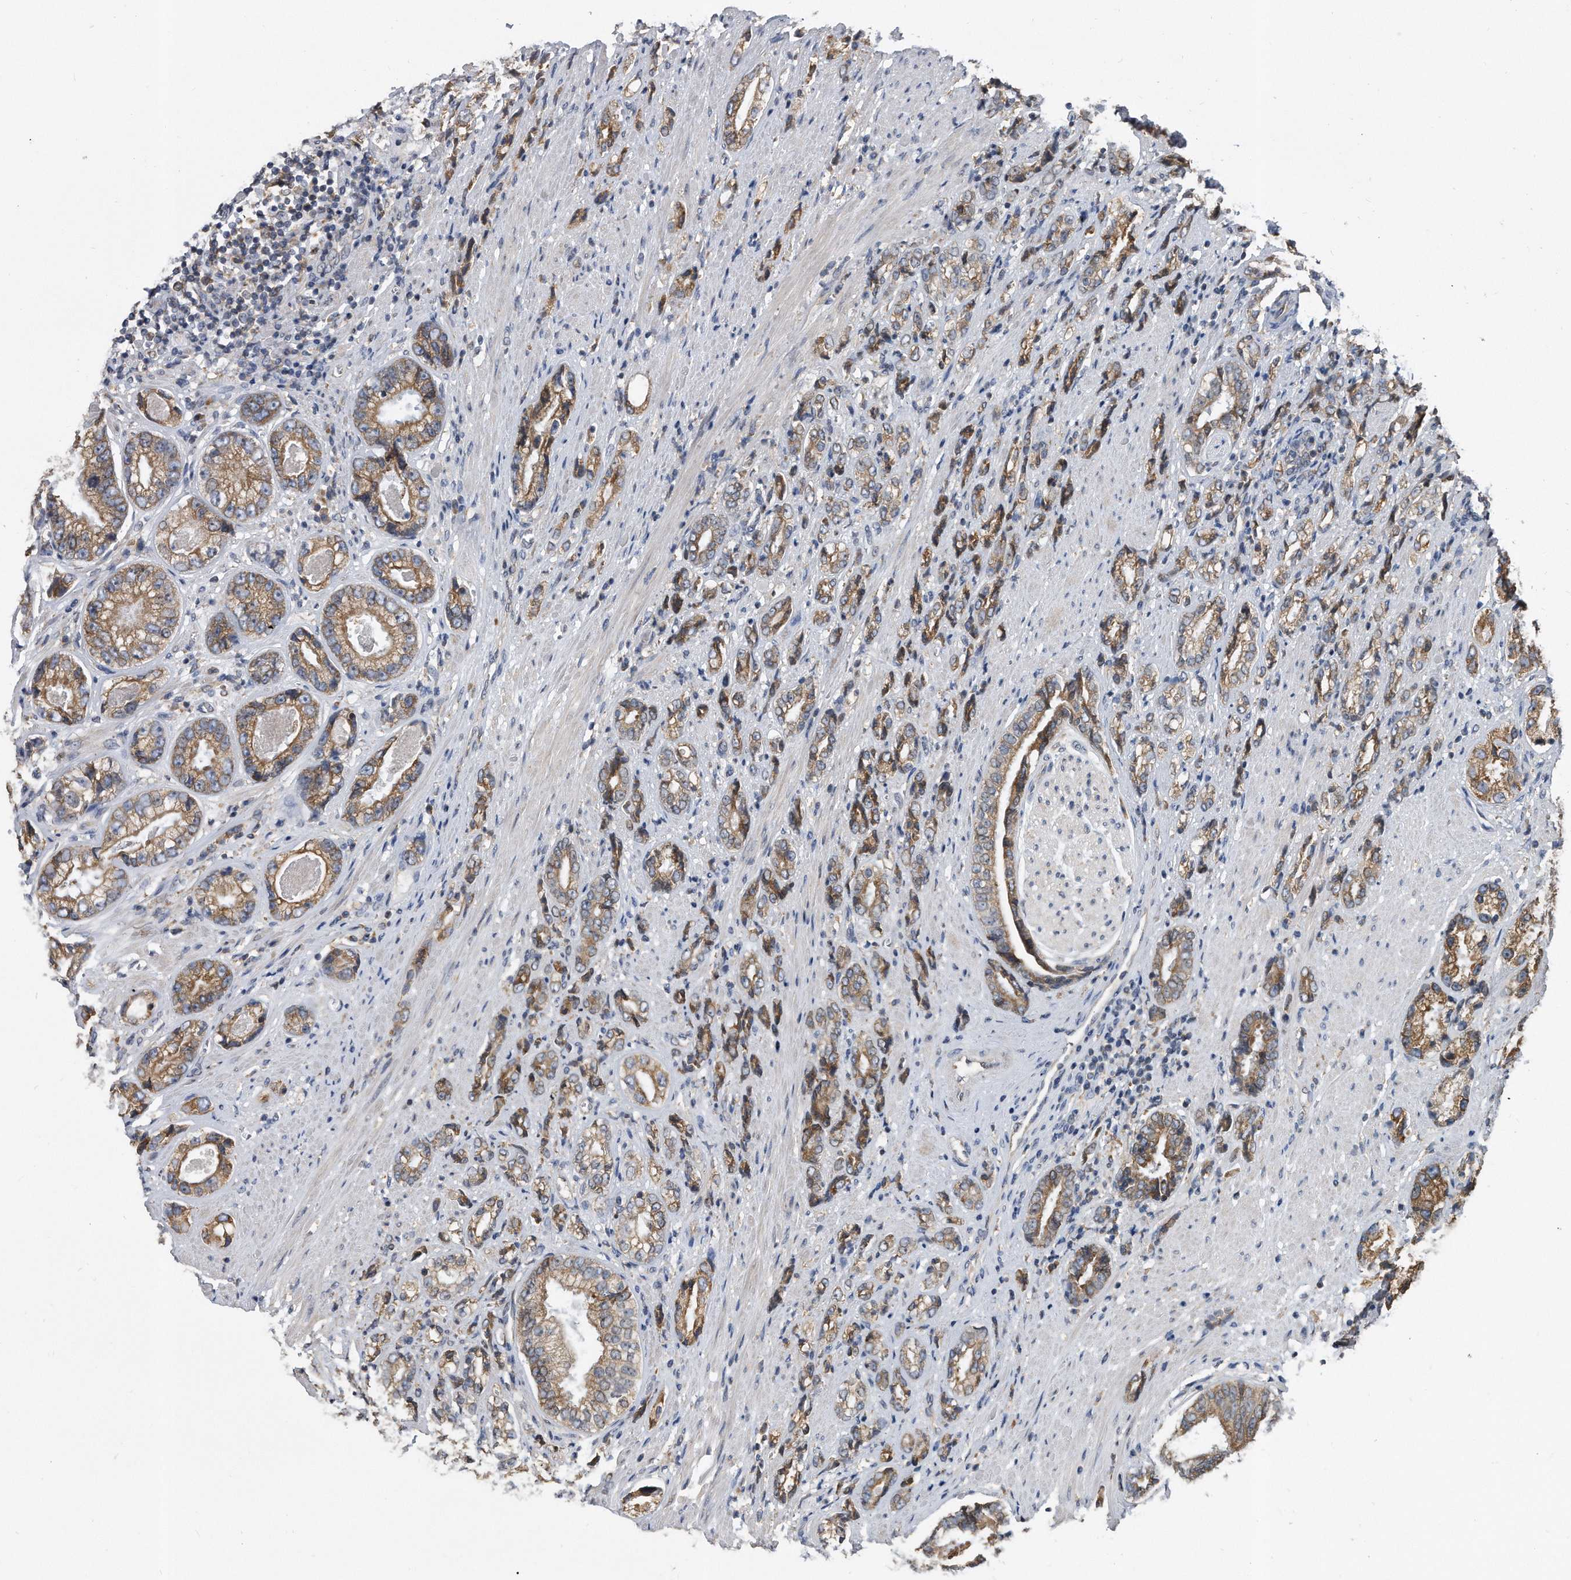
{"staining": {"intensity": "moderate", "quantity": ">75%", "location": "cytoplasmic/membranous"}, "tissue": "prostate cancer", "cell_type": "Tumor cells", "image_type": "cancer", "snomed": [{"axis": "morphology", "description": "Adenocarcinoma, High grade"}, {"axis": "topography", "description": "Prostate"}], "caption": "A brown stain highlights moderate cytoplasmic/membranous expression of a protein in high-grade adenocarcinoma (prostate) tumor cells. (IHC, brightfield microscopy, high magnification).", "gene": "CCDC47", "patient": {"sex": "male", "age": 61}}